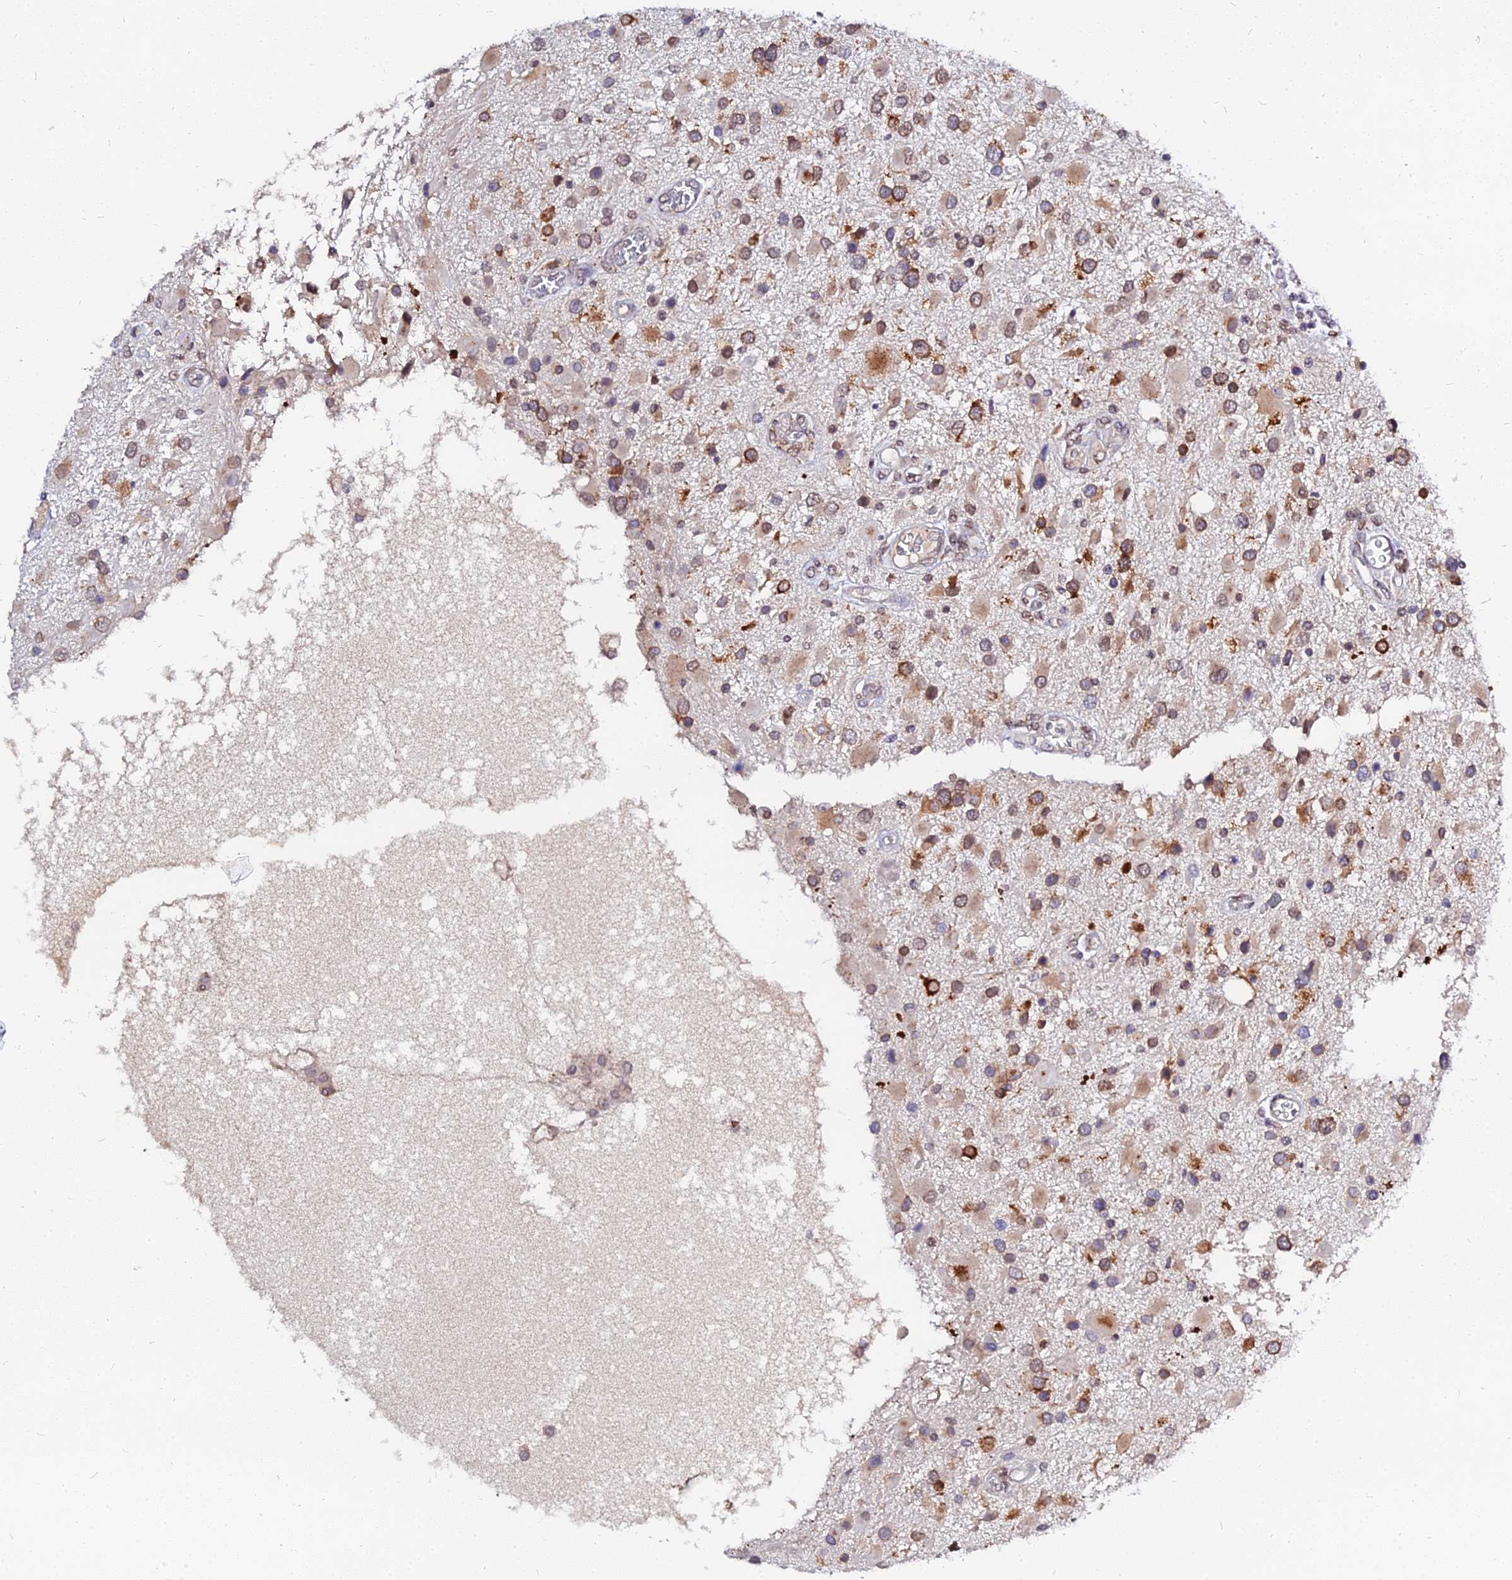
{"staining": {"intensity": "moderate", "quantity": ">75%", "location": "cytoplasmic/membranous"}, "tissue": "glioma", "cell_type": "Tumor cells", "image_type": "cancer", "snomed": [{"axis": "morphology", "description": "Glioma, malignant, High grade"}, {"axis": "topography", "description": "Brain"}], "caption": "High-magnification brightfield microscopy of malignant high-grade glioma stained with DAB (brown) and counterstained with hematoxylin (blue). tumor cells exhibit moderate cytoplasmic/membranous staining is present in approximately>75% of cells. (IHC, brightfield microscopy, high magnification).", "gene": "RNF121", "patient": {"sex": "male", "age": 53}}